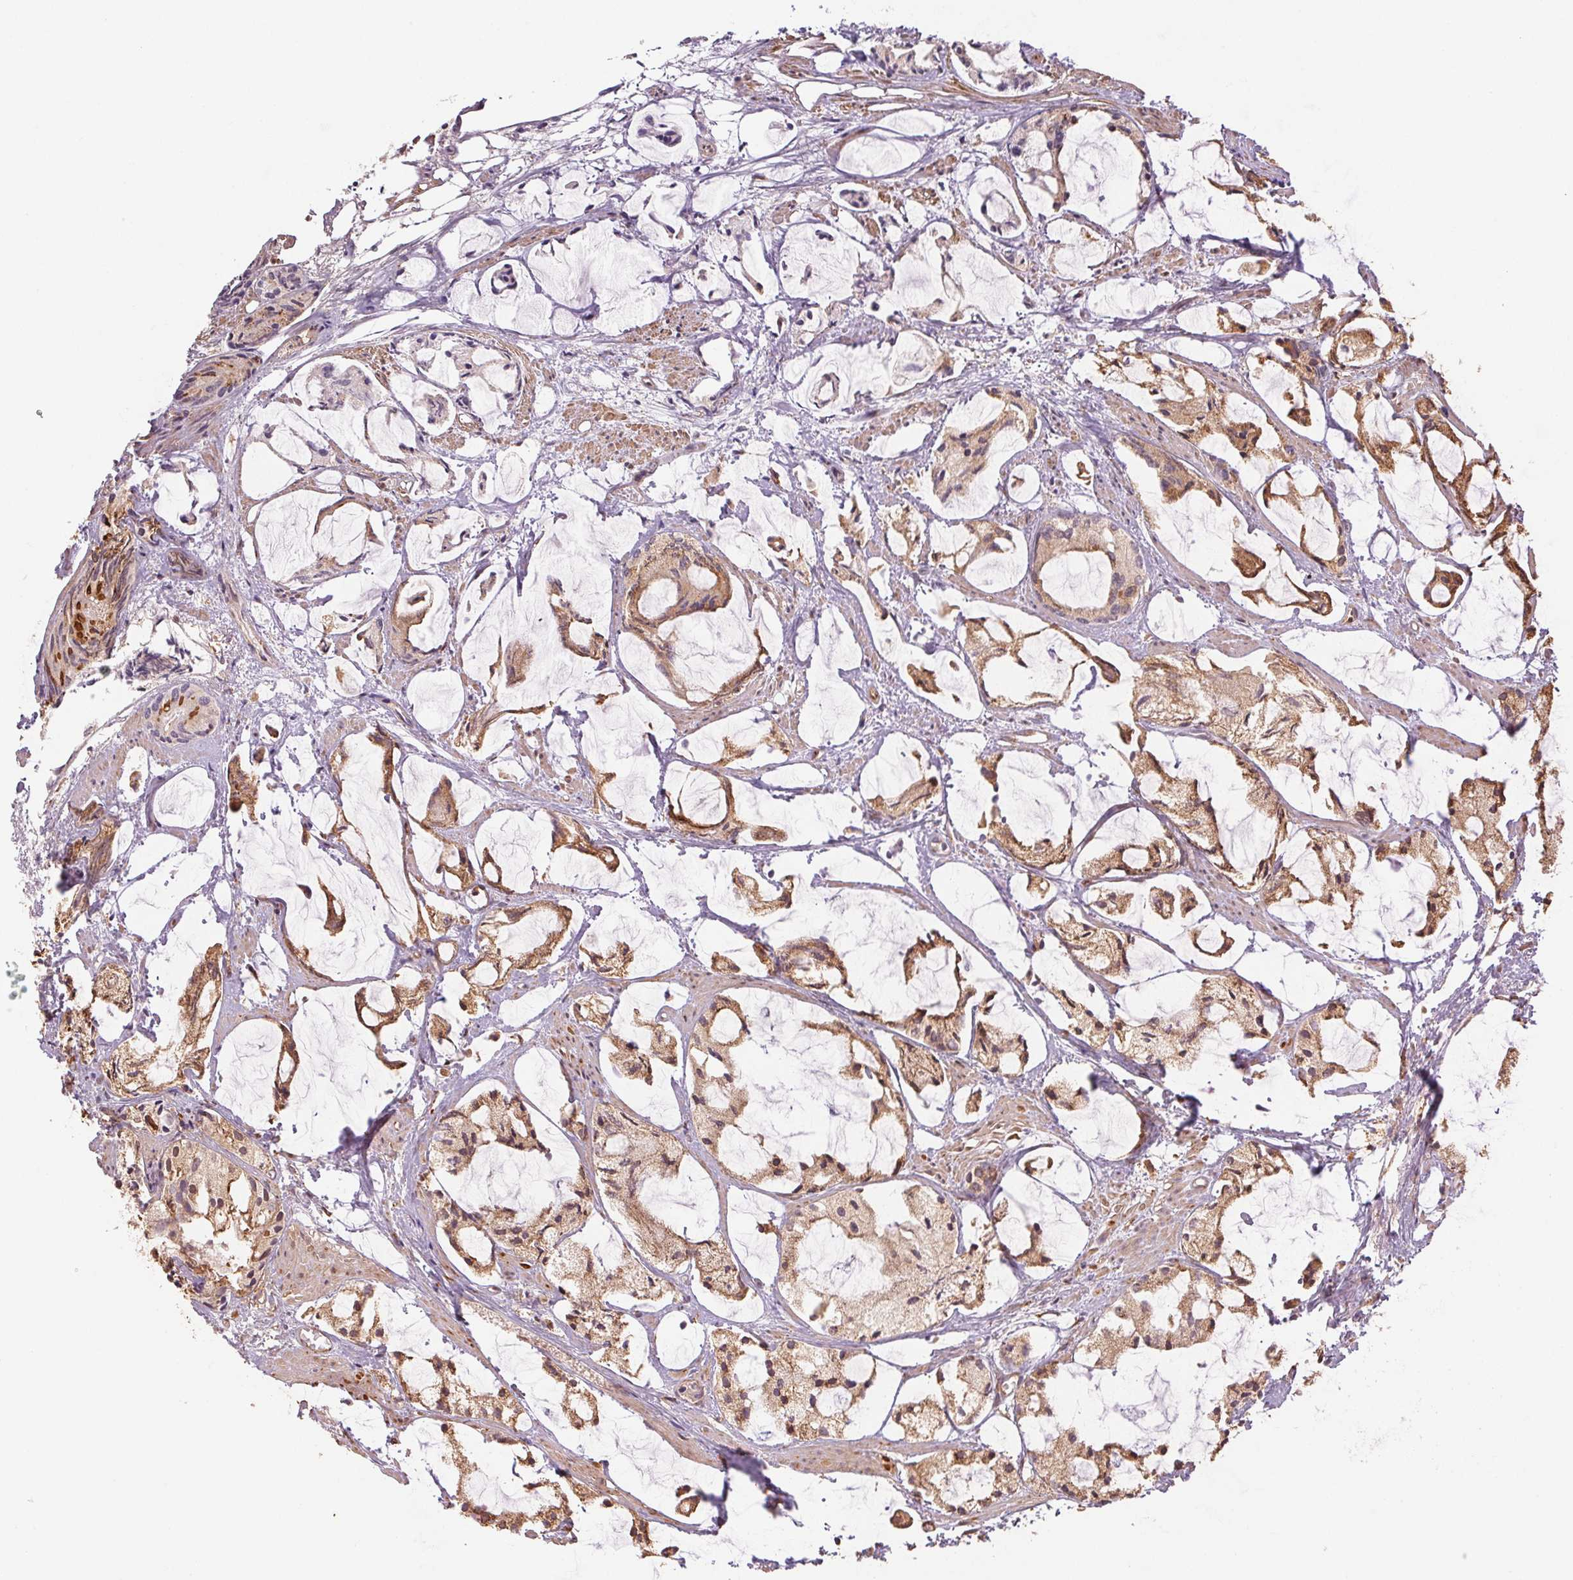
{"staining": {"intensity": "weak", "quantity": ">75%", "location": "cytoplasmic/membranous"}, "tissue": "prostate cancer", "cell_type": "Tumor cells", "image_type": "cancer", "snomed": [{"axis": "morphology", "description": "Adenocarcinoma, High grade"}, {"axis": "topography", "description": "Prostate"}], "caption": "Protein analysis of prostate cancer tissue demonstrates weak cytoplasmic/membranous positivity in approximately >75% of tumor cells. (DAB (3,3'-diaminobenzidine) IHC with brightfield microscopy, high magnification).", "gene": "C6orf163", "patient": {"sex": "male", "age": 85}}